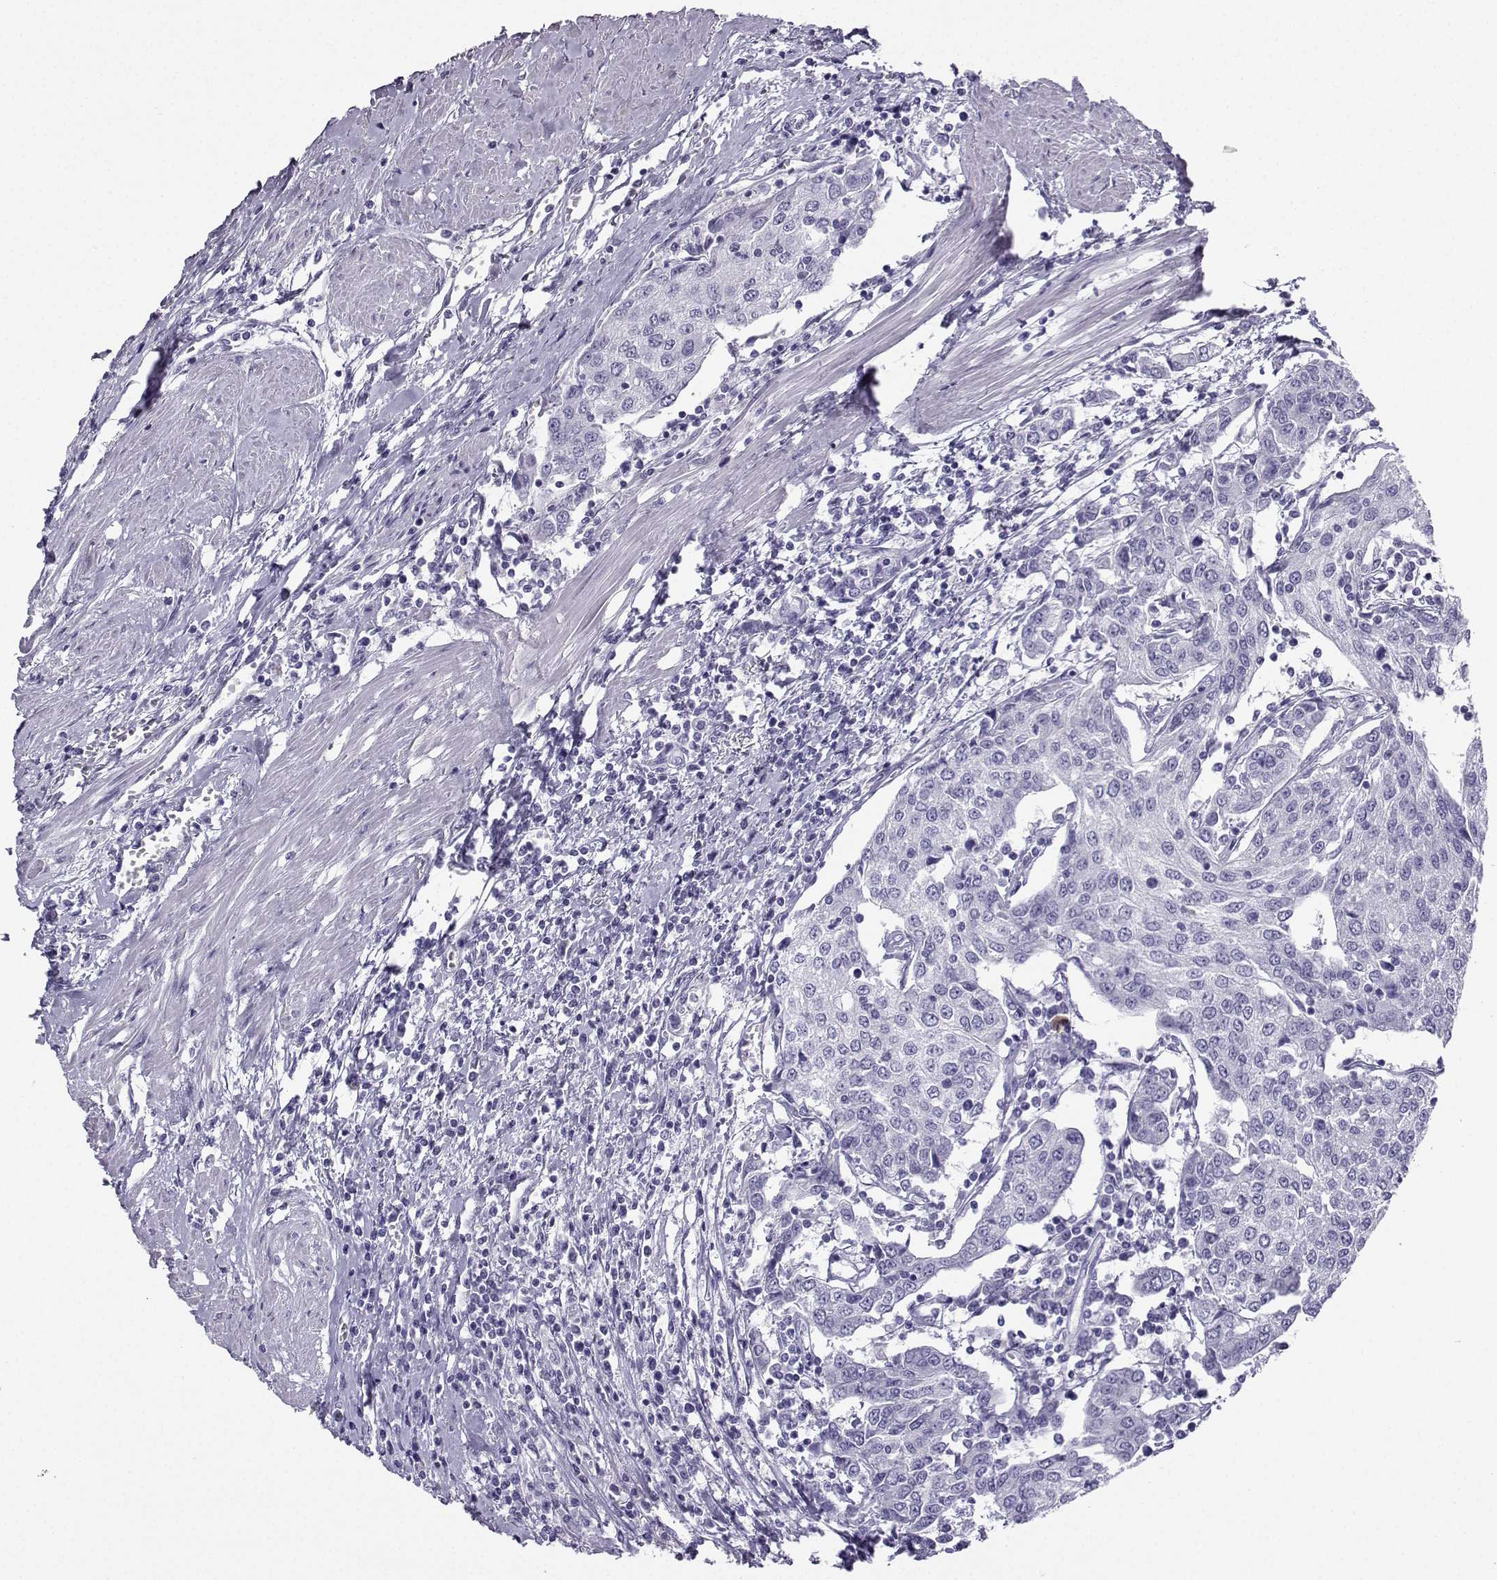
{"staining": {"intensity": "negative", "quantity": "none", "location": "none"}, "tissue": "urothelial cancer", "cell_type": "Tumor cells", "image_type": "cancer", "snomed": [{"axis": "morphology", "description": "Urothelial carcinoma, High grade"}, {"axis": "topography", "description": "Urinary bladder"}], "caption": "Urothelial carcinoma (high-grade) stained for a protein using immunohistochemistry (IHC) reveals no positivity tumor cells.", "gene": "NEFL", "patient": {"sex": "female", "age": 85}}